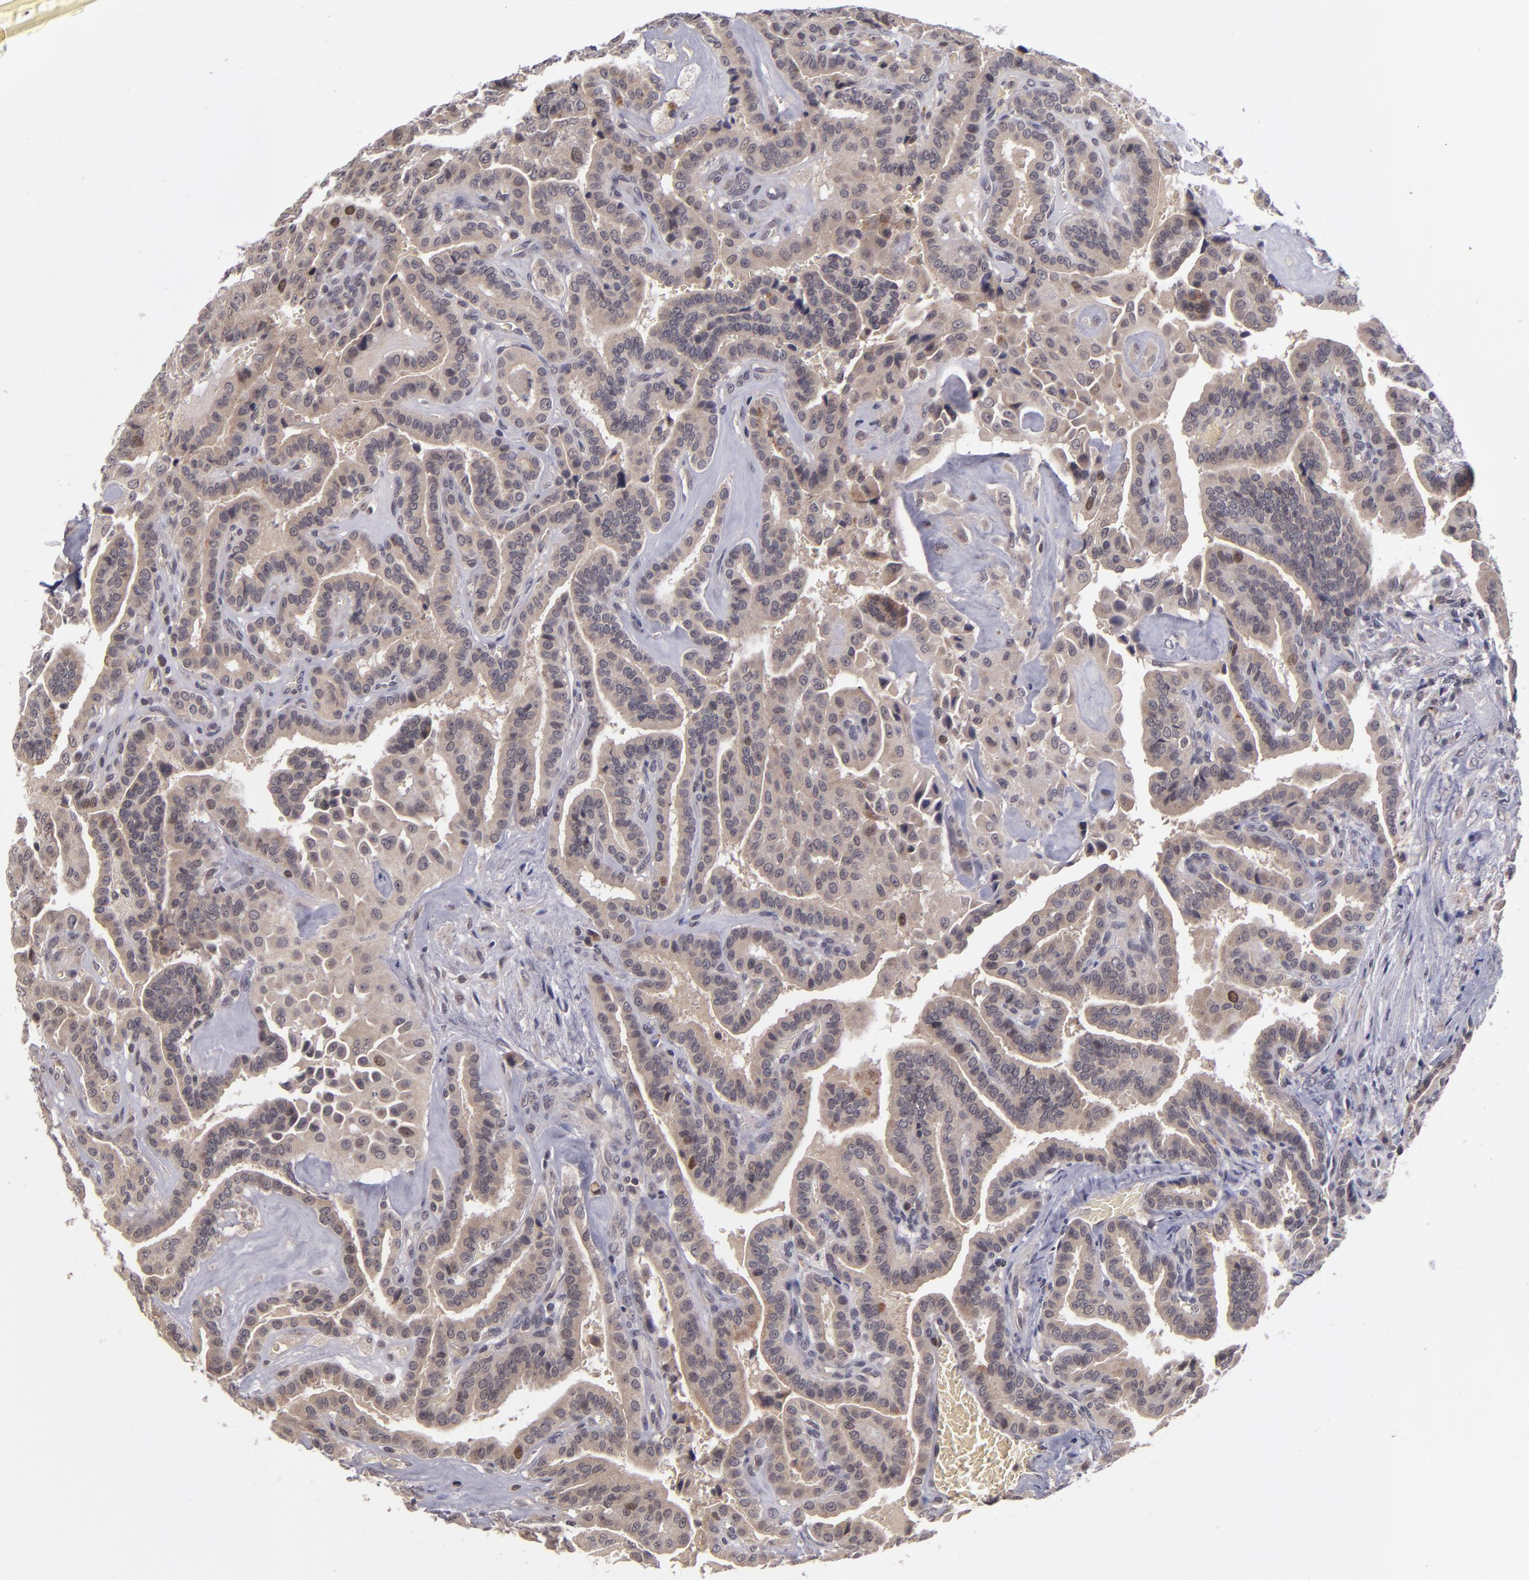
{"staining": {"intensity": "moderate", "quantity": "25%-75%", "location": "cytoplasmic/membranous,nuclear"}, "tissue": "thyroid cancer", "cell_type": "Tumor cells", "image_type": "cancer", "snomed": [{"axis": "morphology", "description": "Papillary adenocarcinoma, NOS"}, {"axis": "topography", "description": "Thyroid gland"}], "caption": "Protein positivity by immunohistochemistry (IHC) displays moderate cytoplasmic/membranous and nuclear expression in about 25%-75% of tumor cells in thyroid cancer.", "gene": "CDC7", "patient": {"sex": "male", "age": 87}}